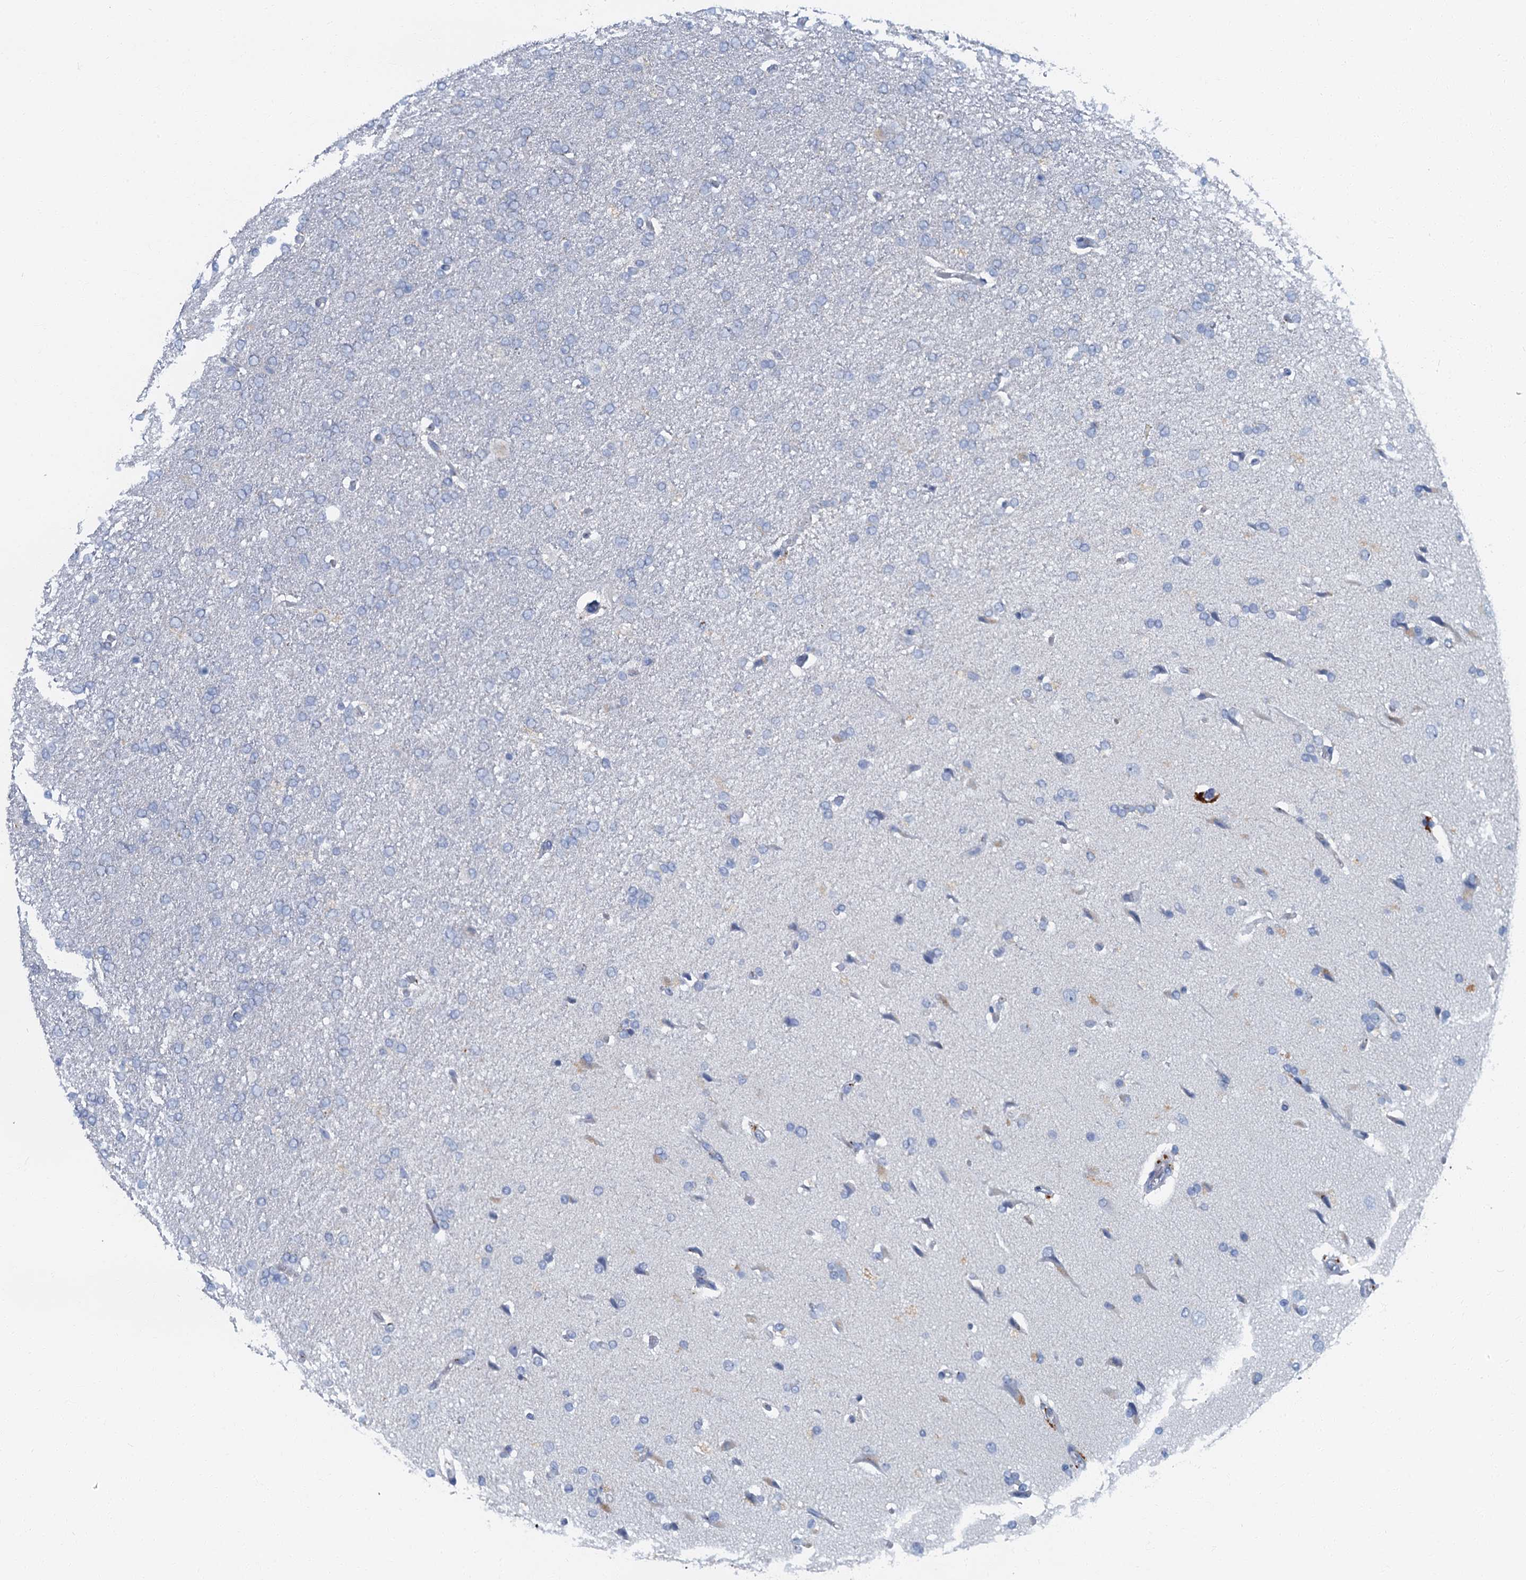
{"staining": {"intensity": "negative", "quantity": "none", "location": "none"}, "tissue": "glioma", "cell_type": "Tumor cells", "image_type": "cancer", "snomed": [{"axis": "morphology", "description": "Glioma, malignant, High grade"}, {"axis": "topography", "description": "Brain"}], "caption": "This is an immunohistochemistry (IHC) micrograph of glioma. There is no expression in tumor cells.", "gene": "LYPD3", "patient": {"sex": "male", "age": 72}}